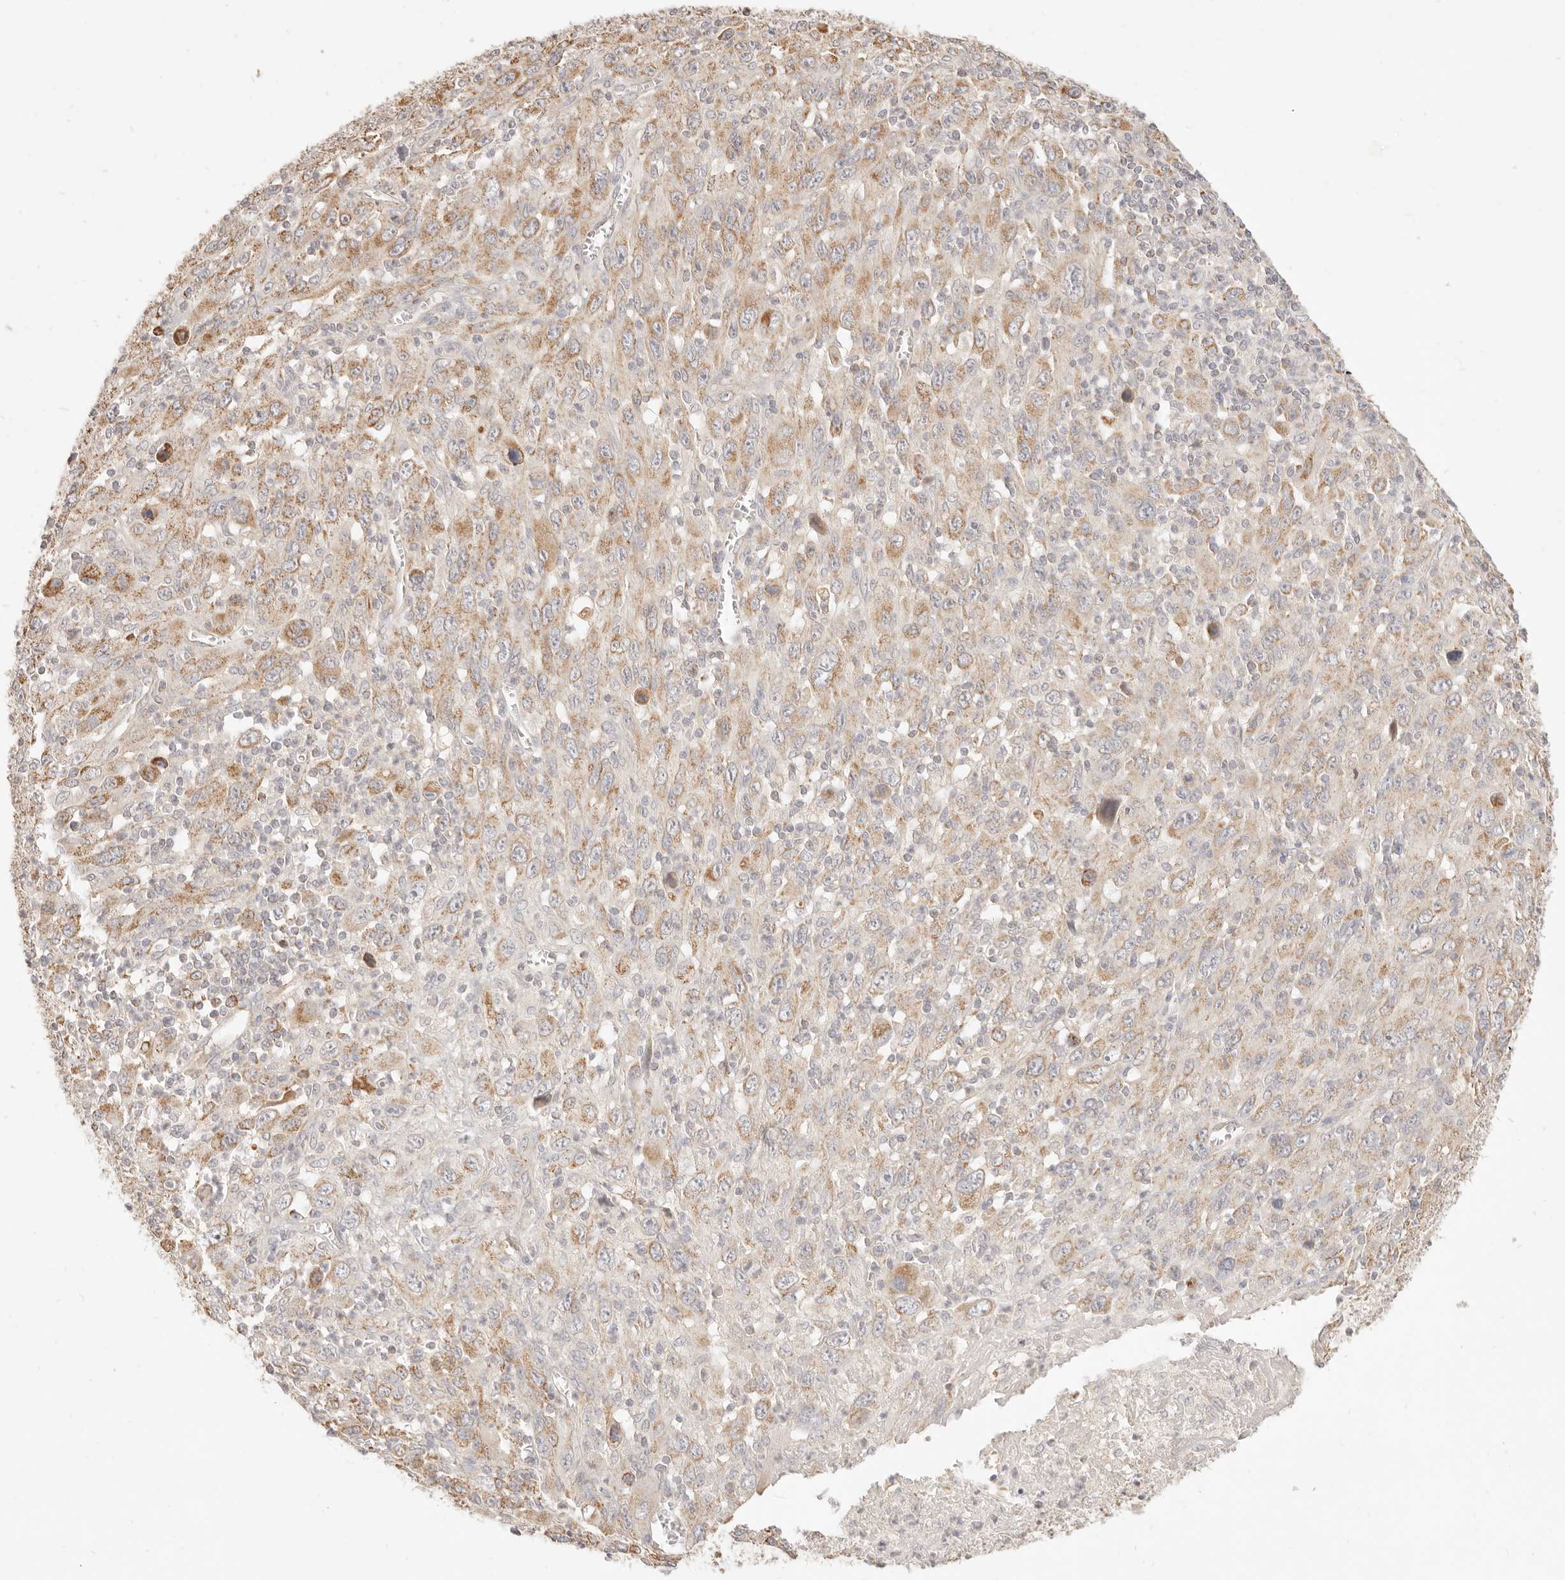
{"staining": {"intensity": "moderate", "quantity": "25%-75%", "location": "cytoplasmic/membranous"}, "tissue": "melanoma", "cell_type": "Tumor cells", "image_type": "cancer", "snomed": [{"axis": "morphology", "description": "Malignant melanoma, Metastatic site"}, {"axis": "topography", "description": "Skin"}], "caption": "IHC of human malignant melanoma (metastatic site) displays medium levels of moderate cytoplasmic/membranous expression in approximately 25%-75% of tumor cells.", "gene": "CPLANE2", "patient": {"sex": "female", "age": 56}}